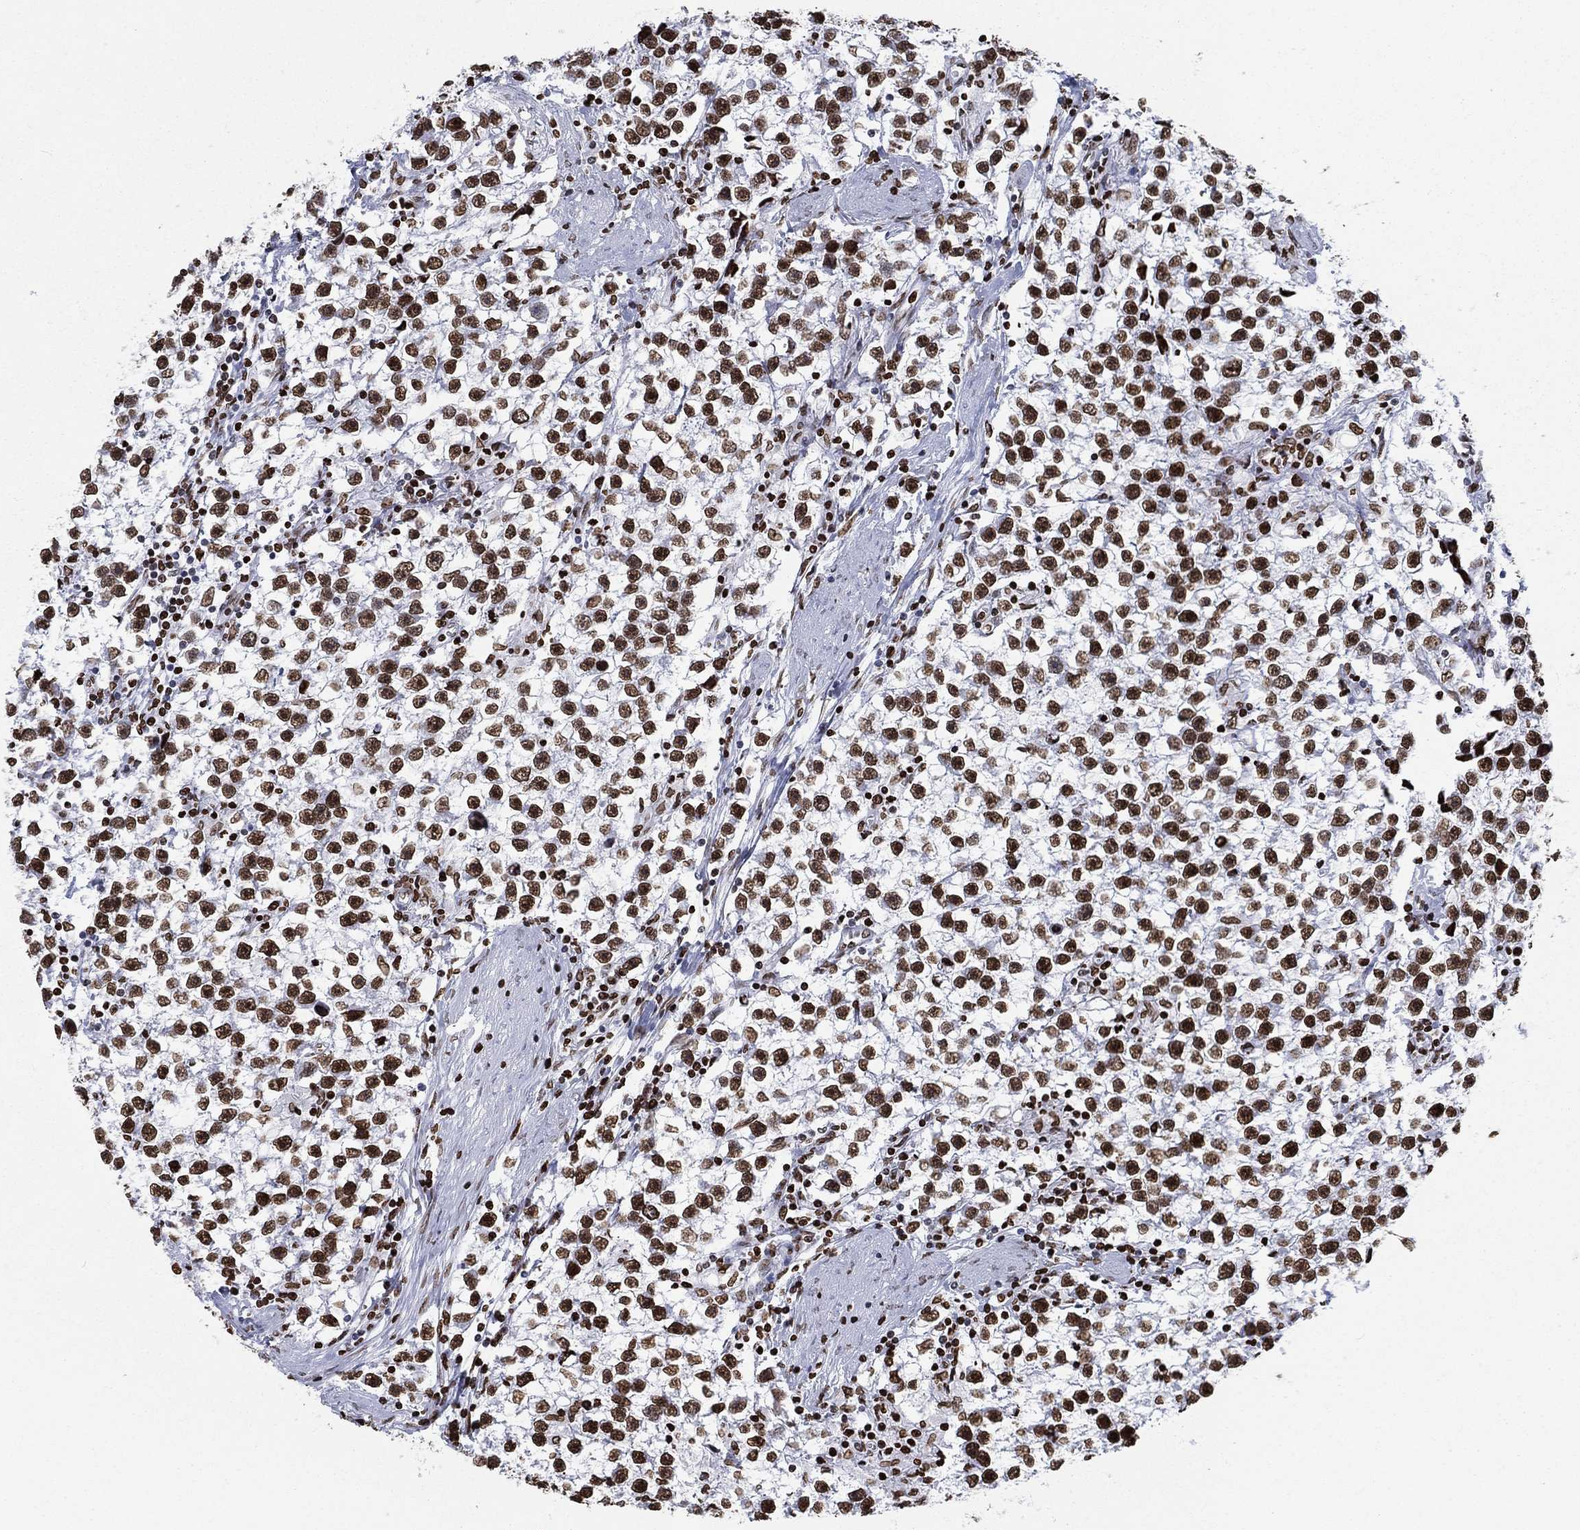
{"staining": {"intensity": "strong", "quantity": ">75%", "location": "nuclear"}, "tissue": "testis cancer", "cell_type": "Tumor cells", "image_type": "cancer", "snomed": [{"axis": "morphology", "description": "Seminoma, NOS"}, {"axis": "topography", "description": "Testis"}], "caption": "A brown stain highlights strong nuclear expression of a protein in human seminoma (testis) tumor cells. Immunohistochemistry (ihc) stains the protein of interest in brown and the nuclei are stained blue.", "gene": "H1-5", "patient": {"sex": "male", "age": 59}}